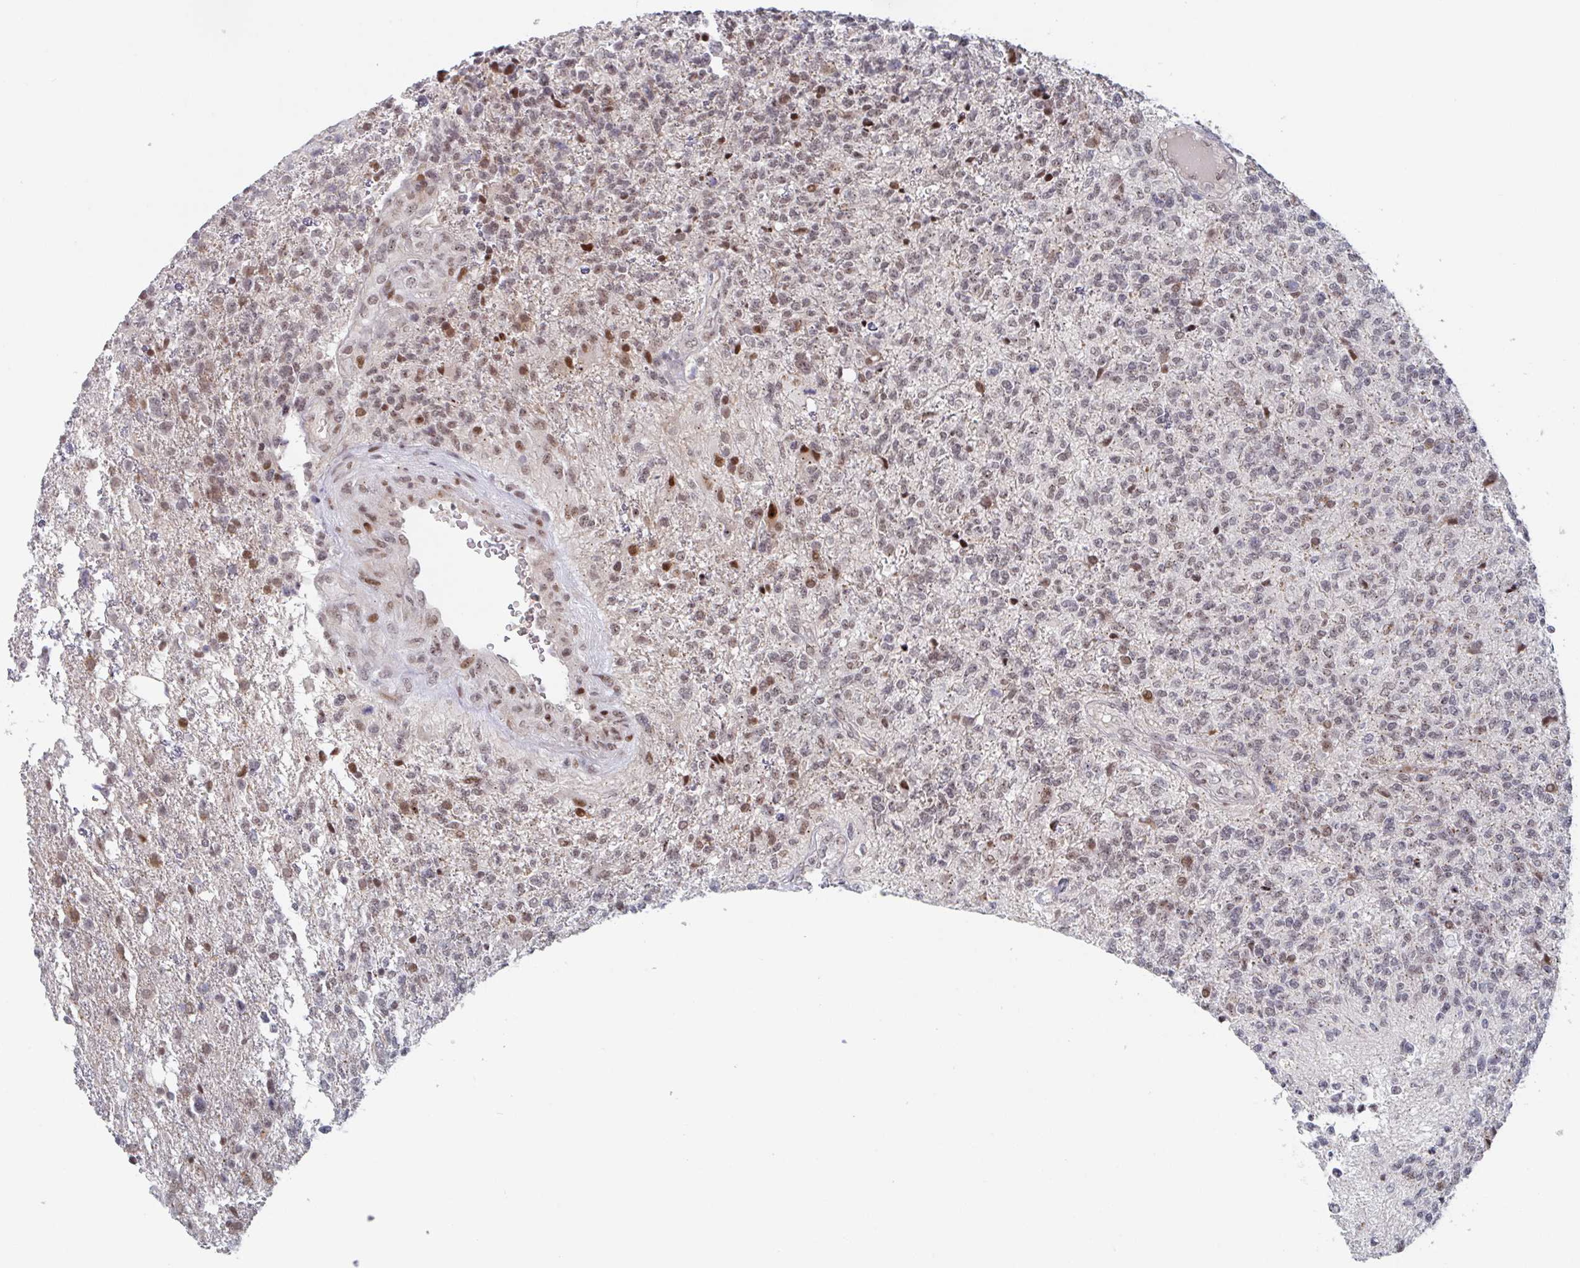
{"staining": {"intensity": "moderate", "quantity": "<25%", "location": "nuclear"}, "tissue": "glioma", "cell_type": "Tumor cells", "image_type": "cancer", "snomed": [{"axis": "morphology", "description": "Glioma, malignant, High grade"}, {"axis": "topography", "description": "Brain"}], "caption": "Immunohistochemical staining of glioma reveals moderate nuclear protein staining in approximately <25% of tumor cells.", "gene": "RNF212", "patient": {"sex": "male", "age": 56}}